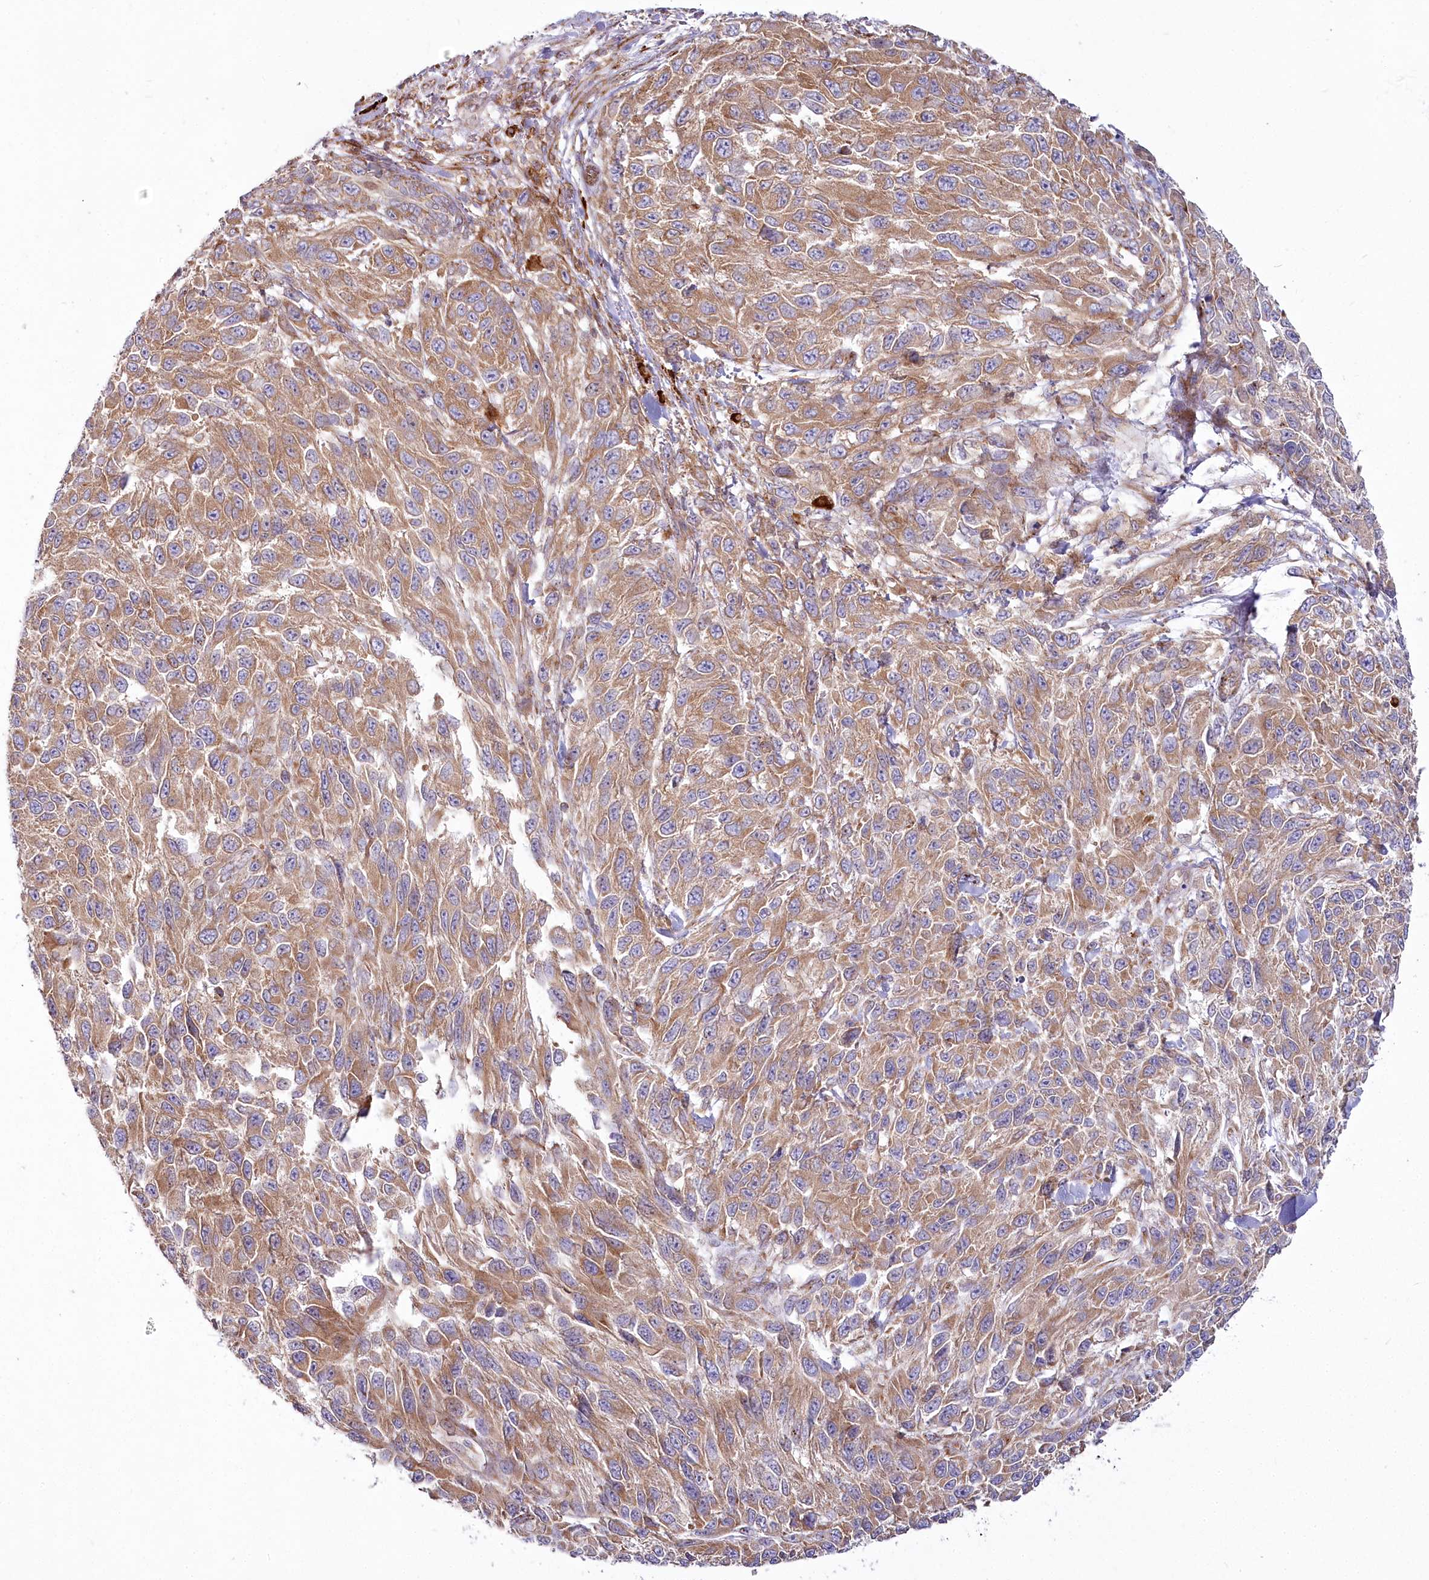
{"staining": {"intensity": "moderate", "quantity": ">75%", "location": "cytoplasmic/membranous"}, "tissue": "melanoma", "cell_type": "Tumor cells", "image_type": "cancer", "snomed": [{"axis": "morphology", "description": "Malignant melanoma, NOS"}, {"axis": "topography", "description": "Skin"}], "caption": "Tumor cells display moderate cytoplasmic/membranous staining in about >75% of cells in malignant melanoma.", "gene": "POGLUT1", "patient": {"sex": "female", "age": 96}}